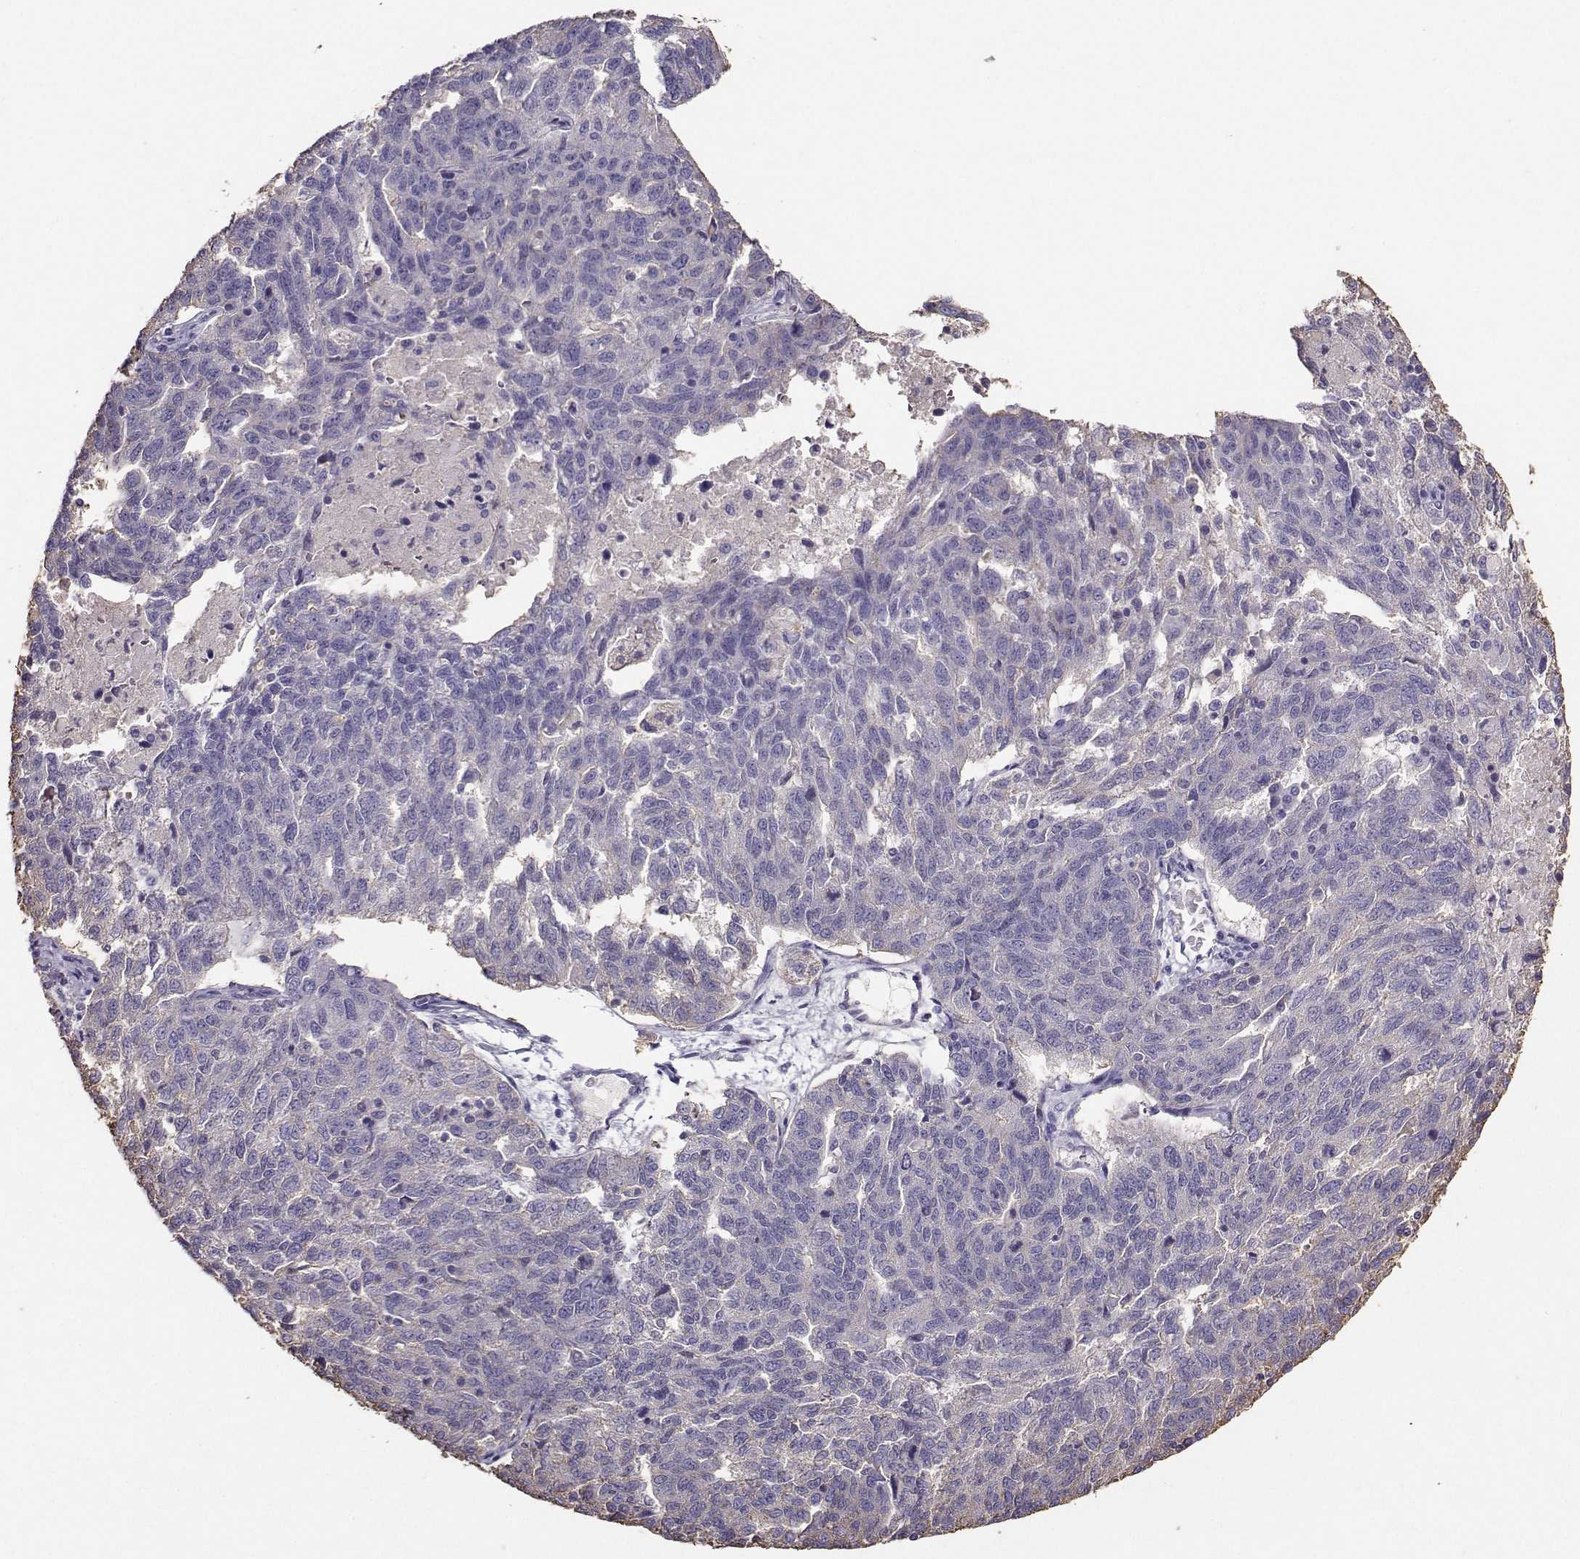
{"staining": {"intensity": "negative", "quantity": "none", "location": "none"}, "tissue": "ovarian cancer", "cell_type": "Tumor cells", "image_type": "cancer", "snomed": [{"axis": "morphology", "description": "Cystadenocarcinoma, serous, NOS"}, {"axis": "topography", "description": "Ovary"}], "caption": "Tumor cells show no significant protein expression in ovarian cancer. (DAB IHC, high magnification).", "gene": "CLUL1", "patient": {"sex": "female", "age": 71}}